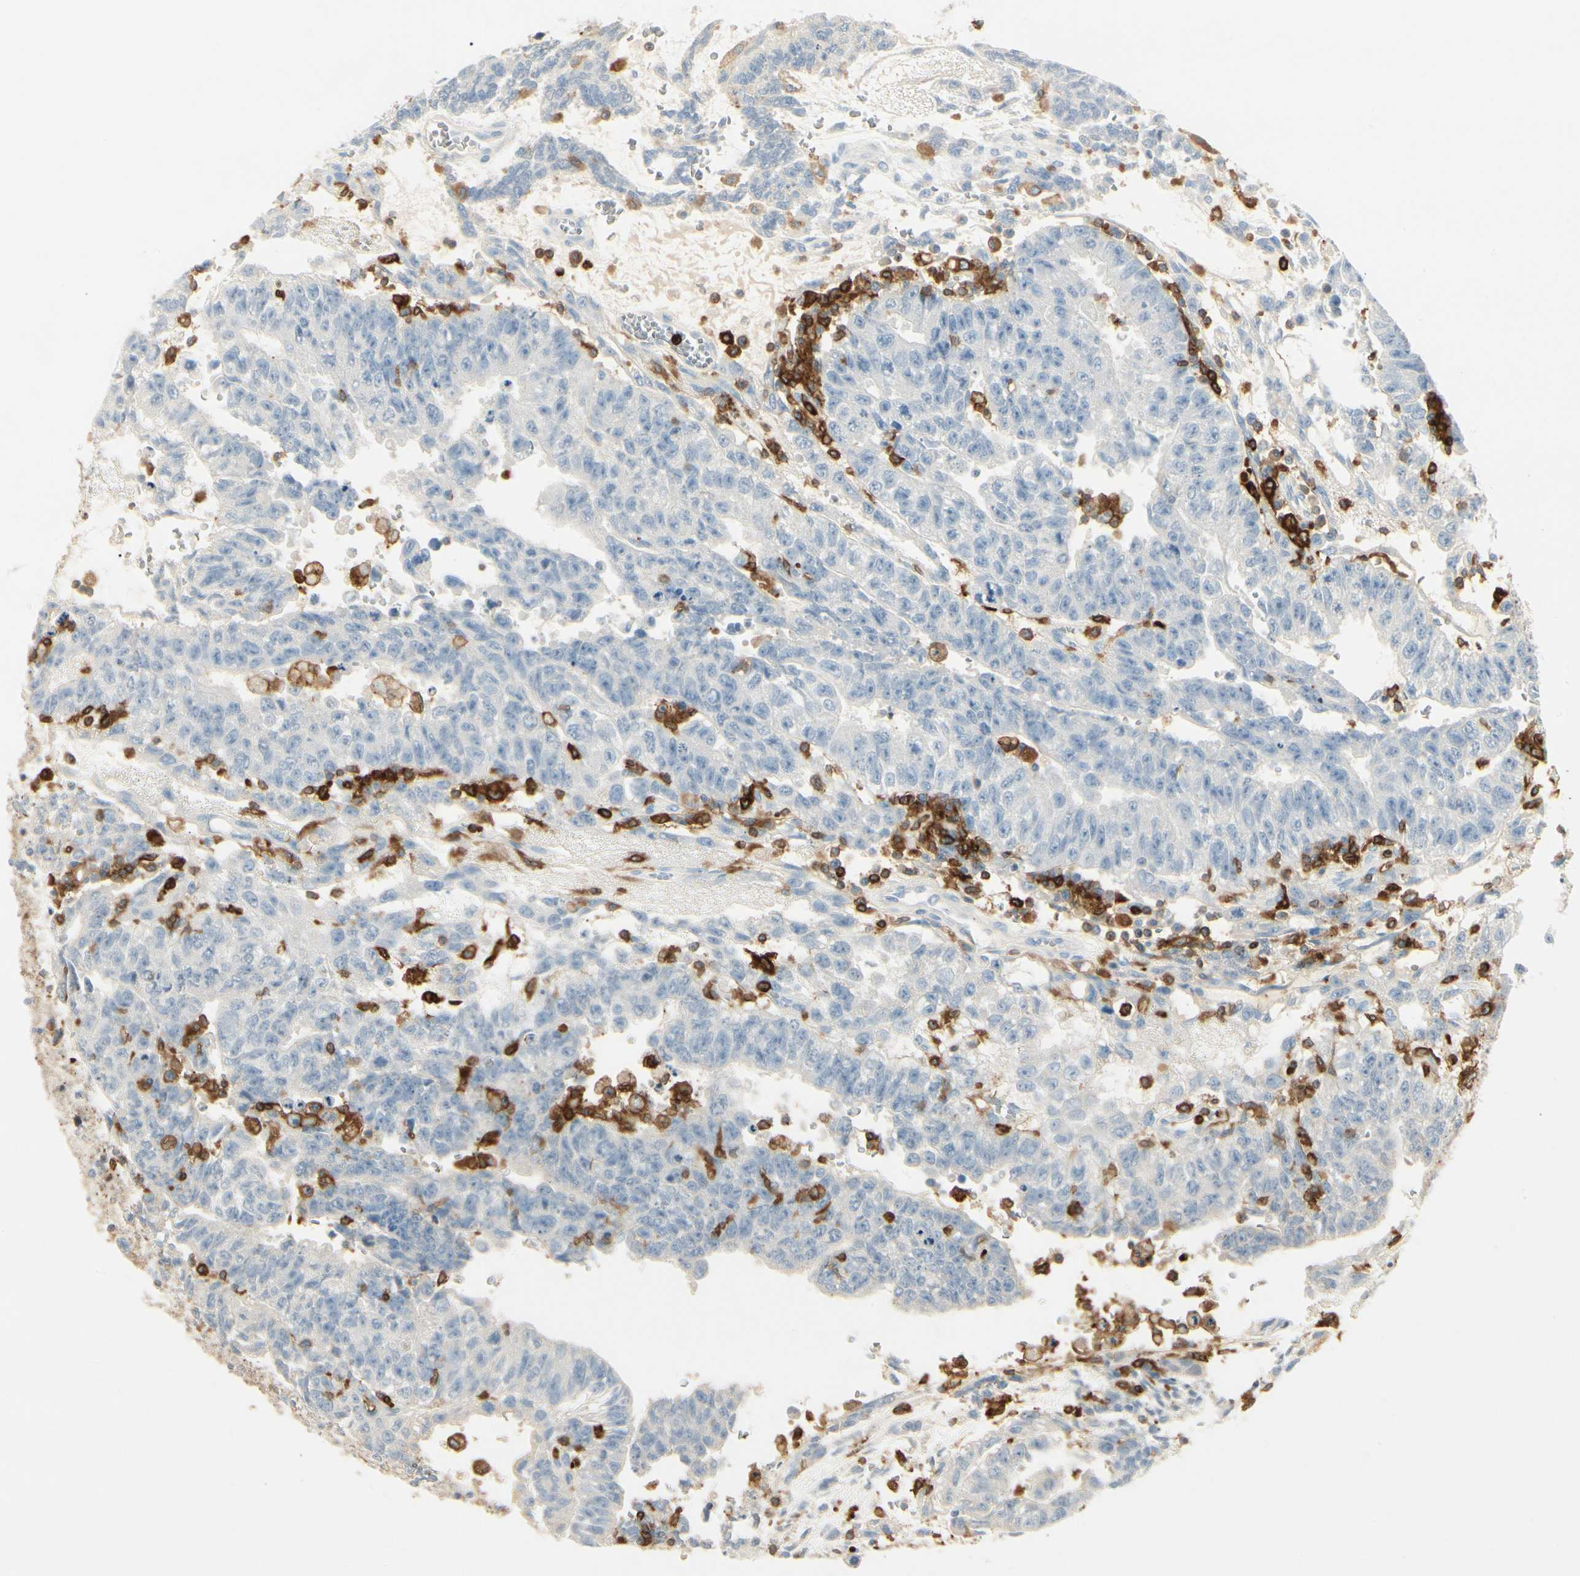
{"staining": {"intensity": "negative", "quantity": "none", "location": "none"}, "tissue": "testis cancer", "cell_type": "Tumor cells", "image_type": "cancer", "snomed": [{"axis": "morphology", "description": "Seminoma, NOS"}, {"axis": "morphology", "description": "Carcinoma, Embryonal, NOS"}, {"axis": "topography", "description": "Testis"}], "caption": "This is a image of IHC staining of testis cancer, which shows no staining in tumor cells.", "gene": "ITGB2", "patient": {"sex": "male", "age": 52}}